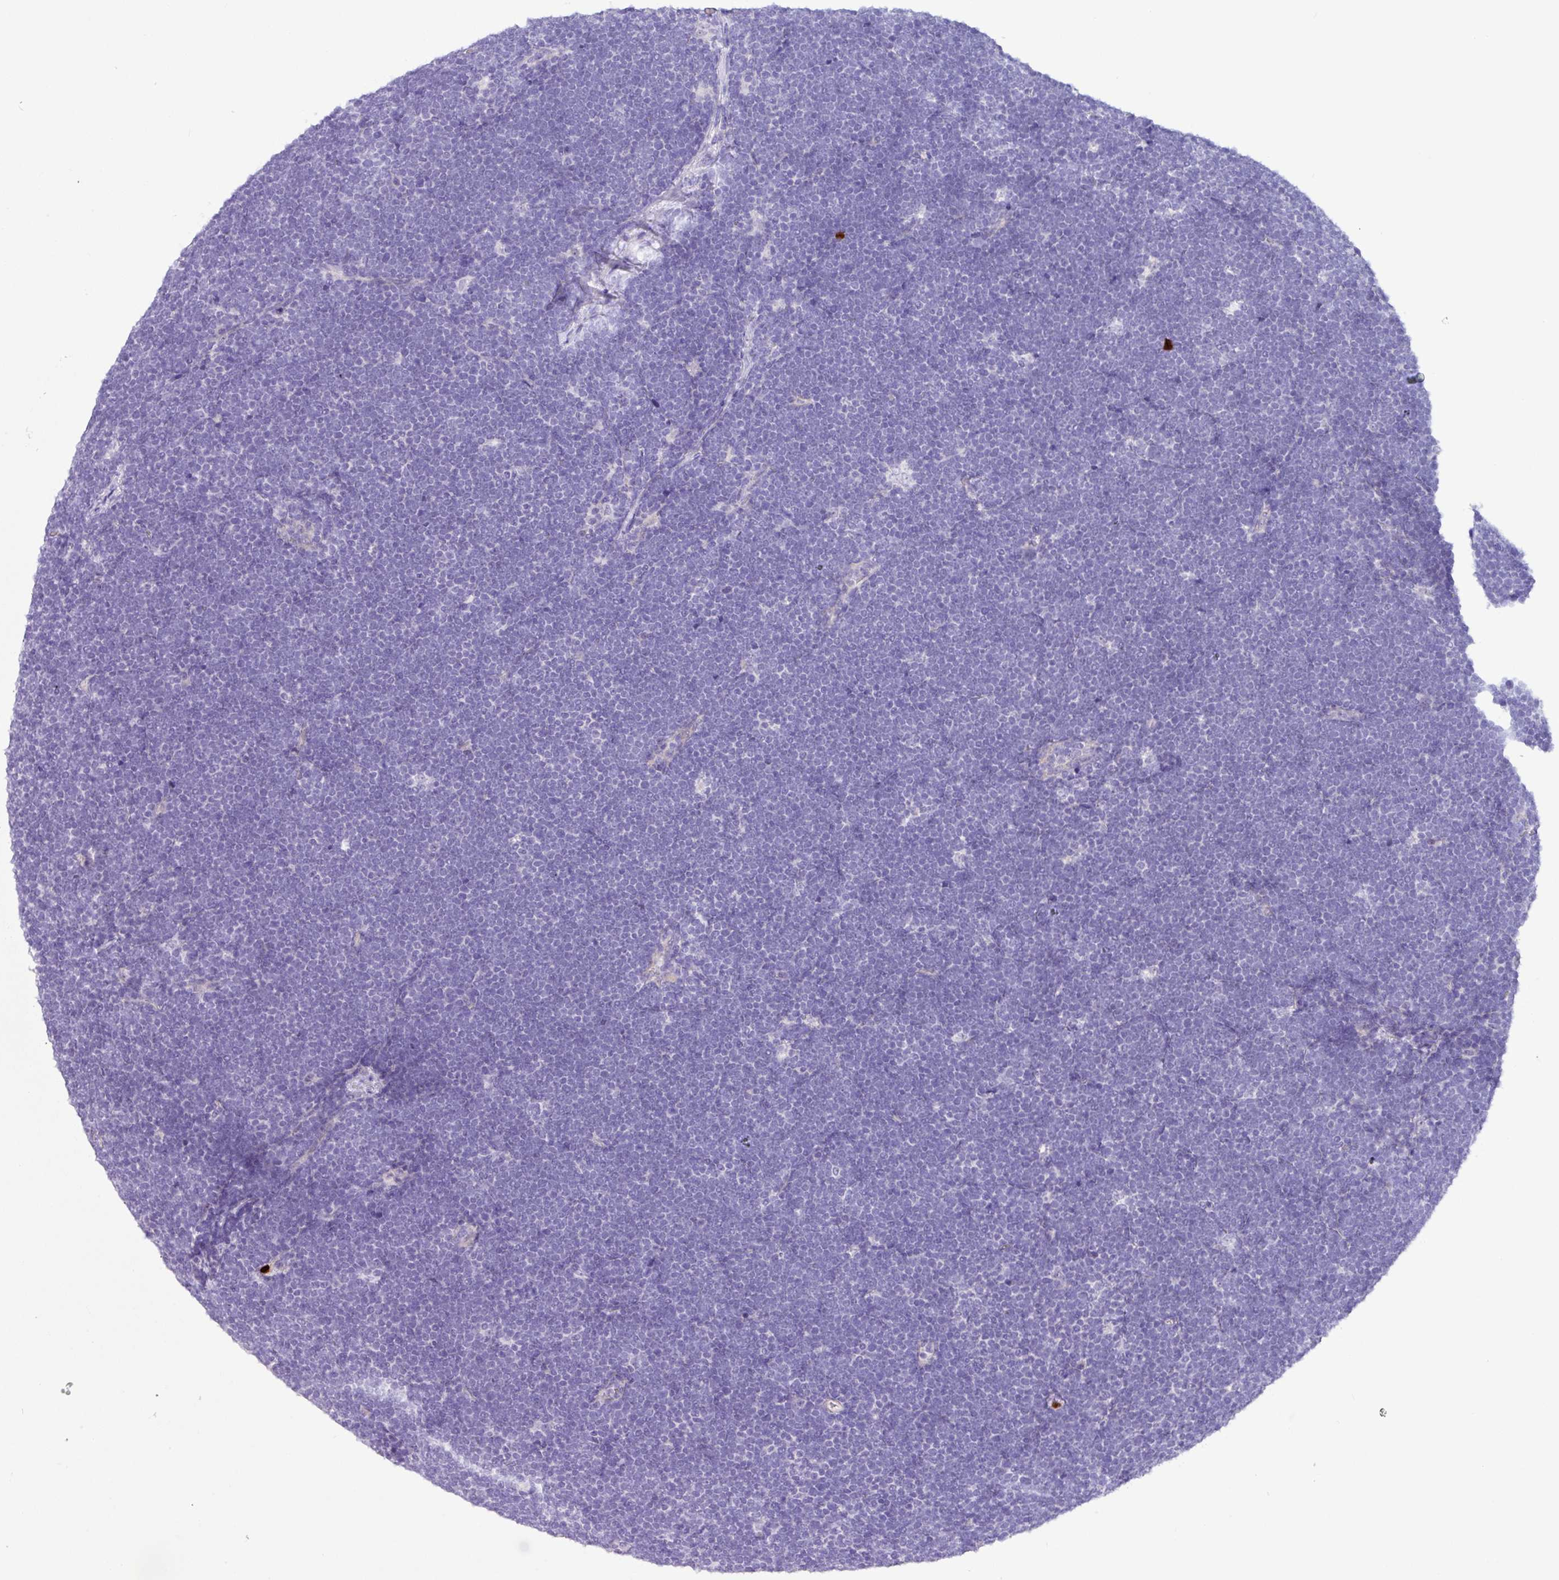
{"staining": {"intensity": "negative", "quantity": "none", "location": "none"}, "tissue": "lymphoma", "cell_type": "Tumor cells", "image_type": "cancer", "snomed": [{"axis": "morphology", "description": "Malignant lymphoma, non-Hodgkin's type, High grade"}, {"axis": "topography", "description": "Lymph node"}], "caption": "Micrograph shows no protein expression in tumor cells of malignant lymphoma, non-Hodgkin's type (high-grade) tissue. The staining is performed using DAB brown chromogen with nuclei counter-stained in using hematoxylin.", "gene": "MRM2", "patient": {"sex": "male", "age": 13}}